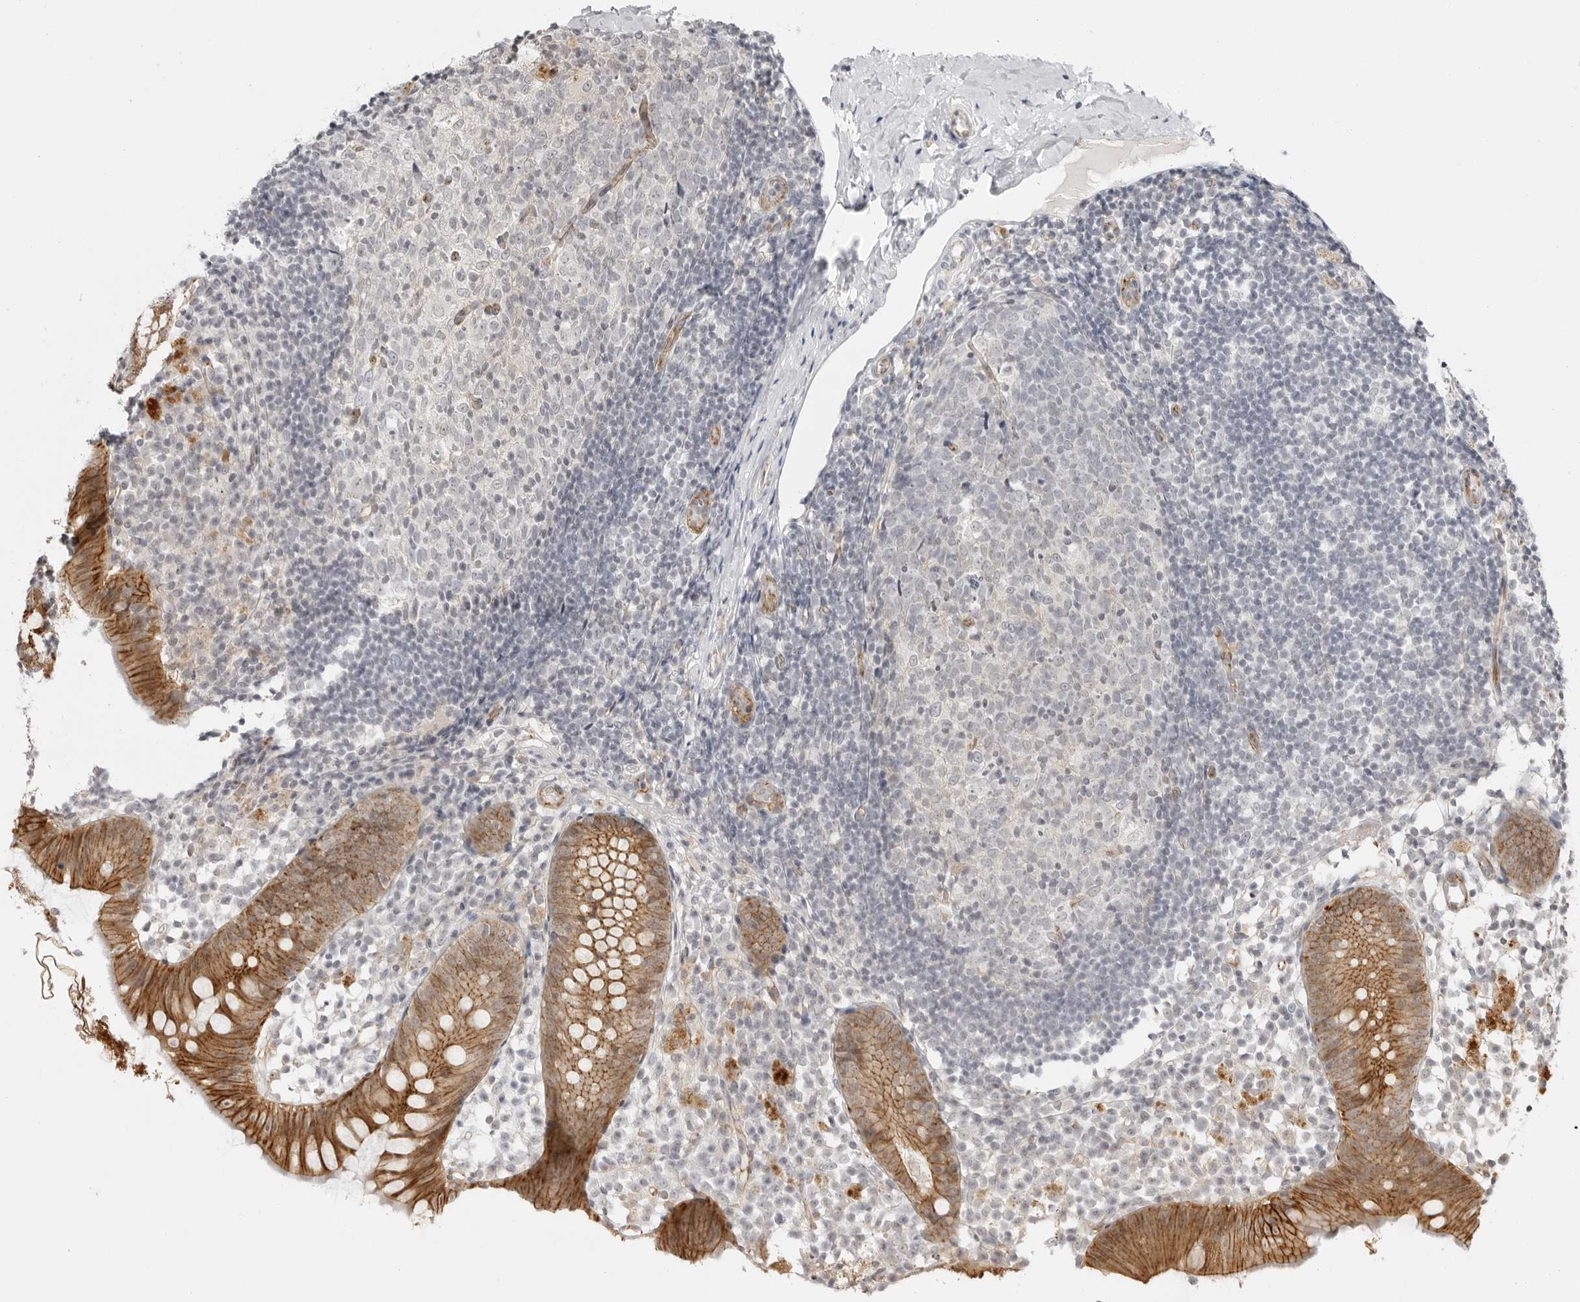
{"staining": {"intensity": "moderate", "quantity": ">75%", "location": "cytoplasmic/membranous"}, "tissue": "appendix", "cell_type": "Glandular cells", "image_type": "normal", "snomed": [{"axis": "morphology", "description": "Normal tissue, NOS"}, {"axis": "topography", "description": "Appendix"}], "caption": "Immunohistochemical staining of benign human appendix reveals >75% levels of moderate cytoplasmic/membranous protein positivity in about >75% of glandular cells.", "gene": "TRAPPC3", "patient": {"sex": "female", "age": 20}}